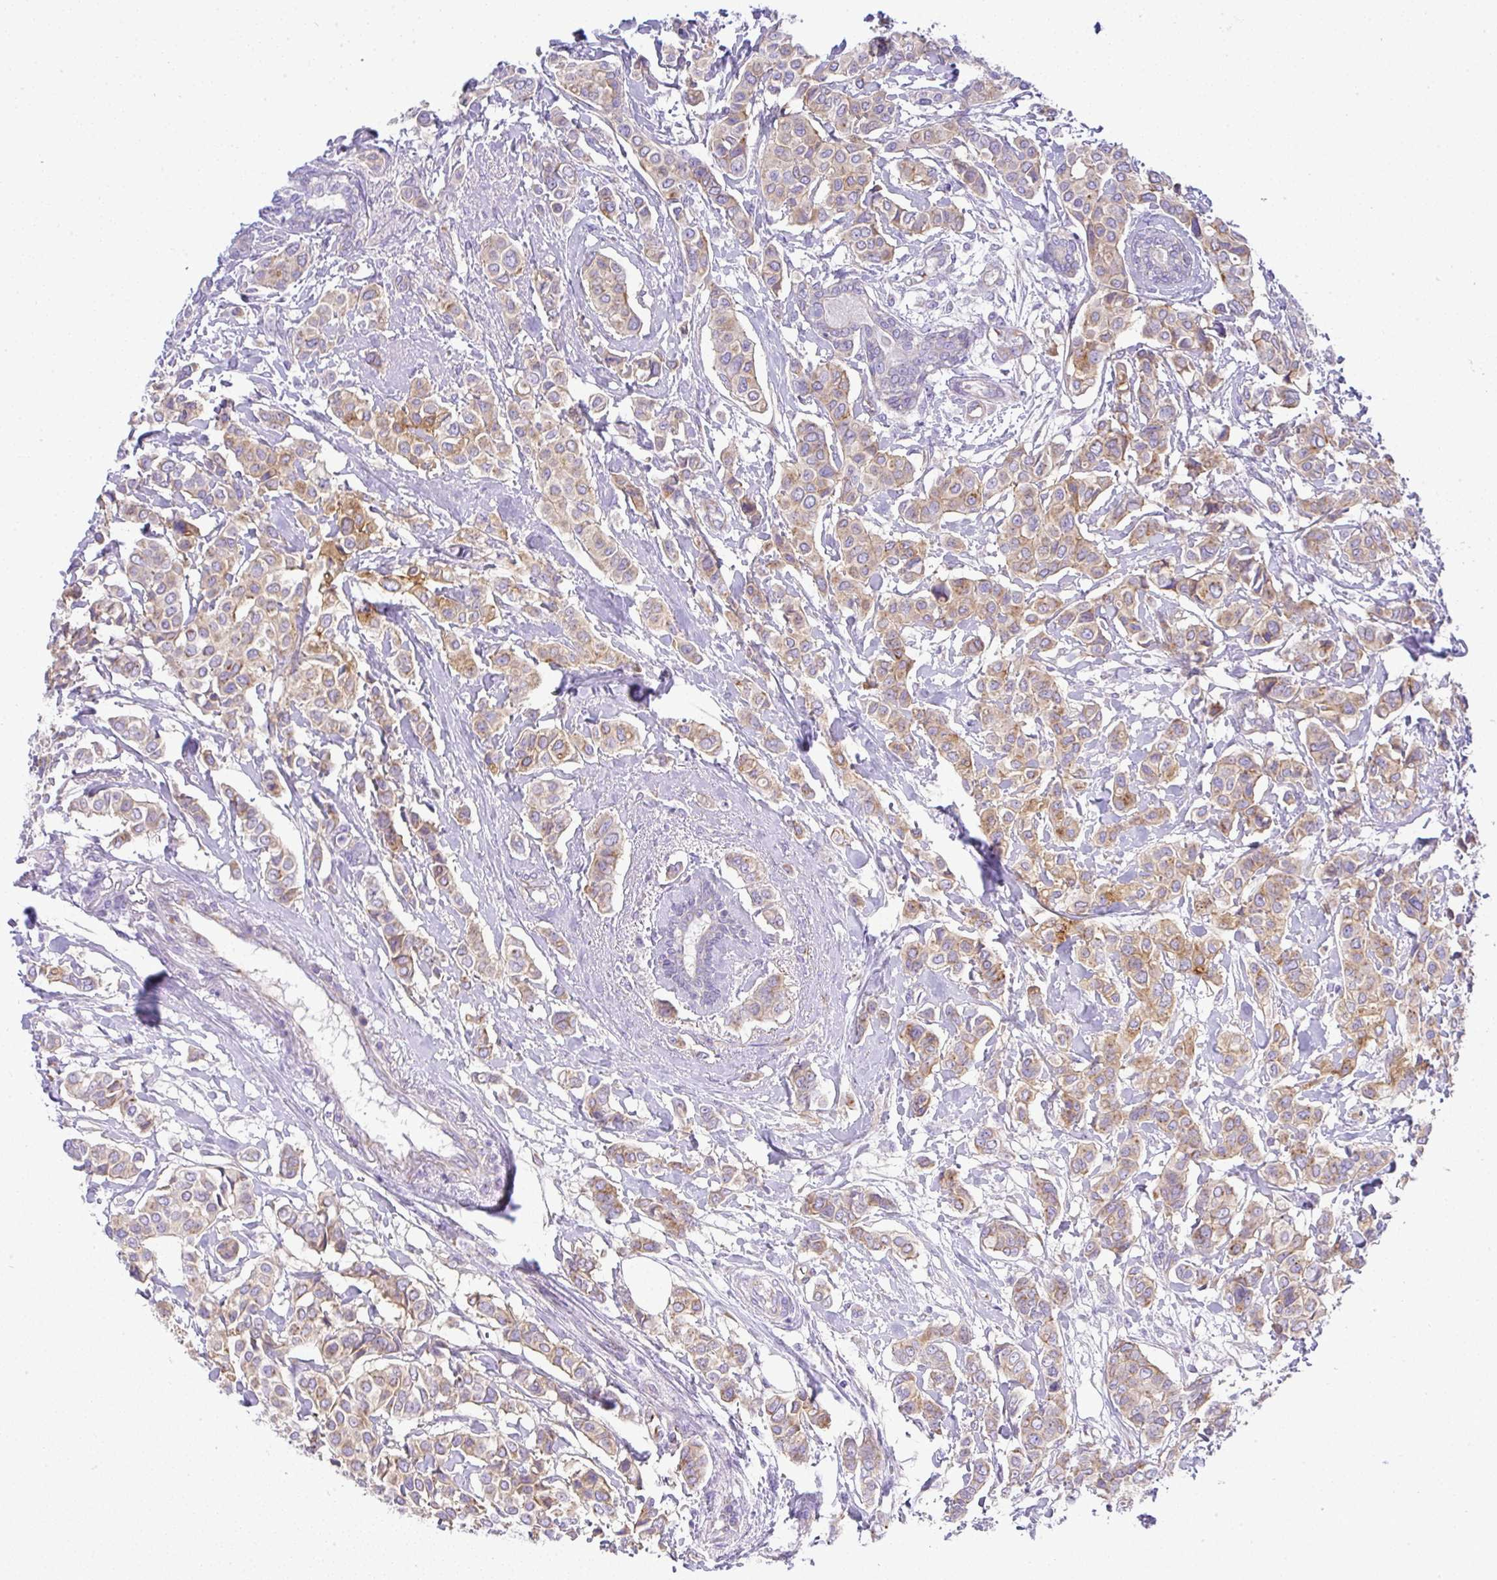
{"staining": {"intensity": "moderate", "quantity": "25%-75%", "location": "cytoplasmic/membranous"}, "tissue": "breast cancer", "cell_type": "Tumor cells", "image_type": "cancer", "snomed": [{"axis": "morphology", "description": "Lobular carcinoma"}, {"axis": "topography", "description": "Breast"}], "caption": "Immunohistochemical staining of breast cancer exhibits medium levels of moderate cytoplasmic/membranous protein positivity in about 25%-75% of tumor cells. (brown staining indicates protein expression, while blue staining denotes nuclei).", "gene": "FAM177A1", "patient": {"sex": "female", "age": 51}}